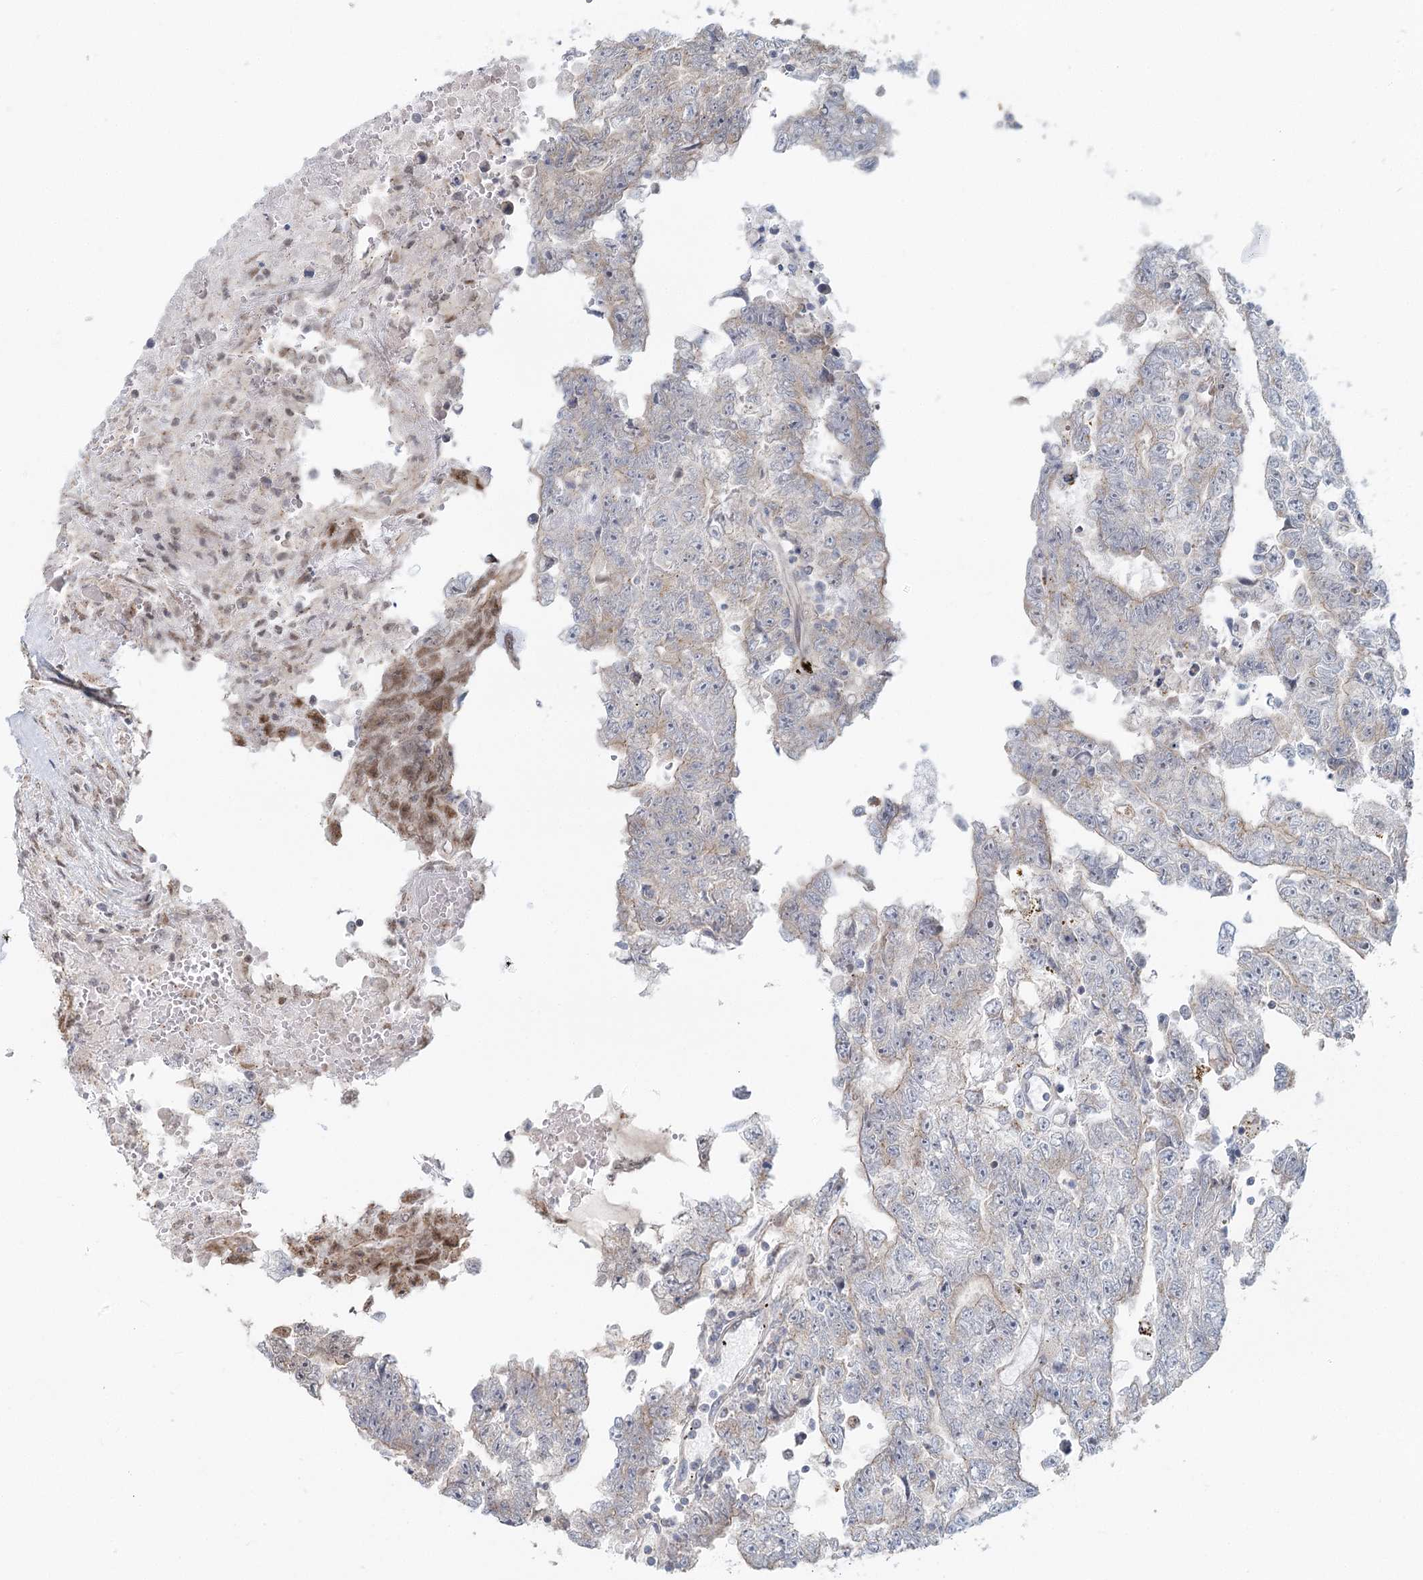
{"staining": {"intensity": "negative", "quantity": "none", "location": "none"}, "tissue": "testis cancer", "cell_type": "Tumor cells", "image_type": "cancer", "snomed": [{"axis": "morphology", "description": "Carcinoma, Embryonal, NOS"}, {"axis": "topography", "description": "Testis"}], "caption": "A high-resolution image shows immunohistochemistry (IHC) staining of testis cancer (embryonal carcinoma), which demonstrates no significant expression in tumor cells. Brightfield microscopy of immunohistochemistry (IHC) stained with DAB (brown) and hematoxylin (blue), captured at high magnification.", "gene": "GPALPP1", "patient": {"sex": "male", "age": 25}}